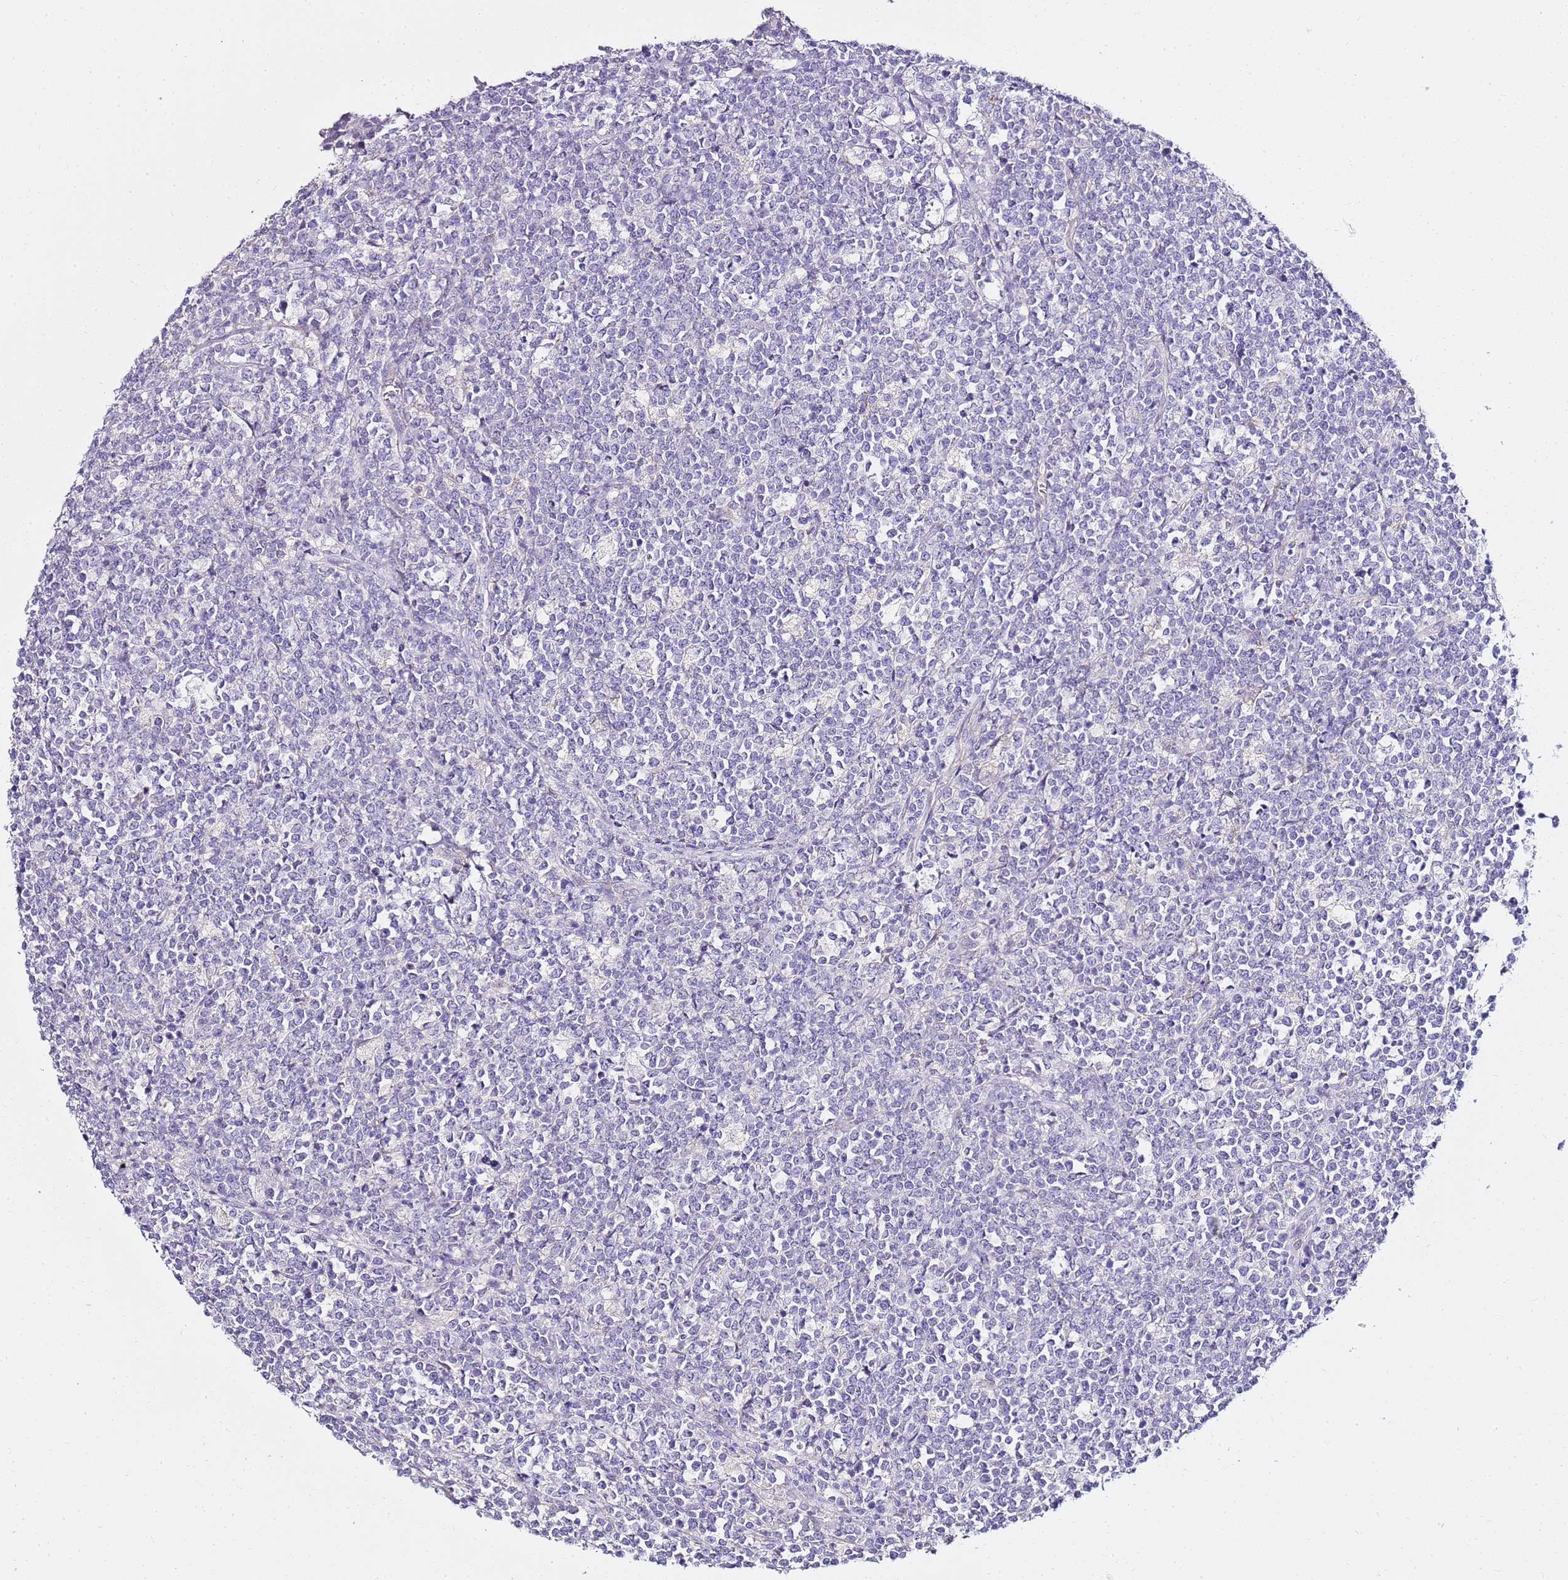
{"staining": {"intensity": "negative", "quantity": "none", "location": "none"}, "tissue": "lymphoma", "cell_type": "Tumor cells", "image_type": "cancer", "snomed": [{"axis": "morphology", "description": "Malignant lymphoma, non-Hodgkin's type, High grade"}, {"axis": "topography", "description": "Small intestine"}], "caption": "High magnification brightfield microscopy of high-grade malignant lymphoma, non-Hodgkin's type stained with DAB (3,3'-diaminobenzidine) (brown) and counterstained with hematoxylin (blue): tumor cells show no significant positivity.", "gene": "MYBPC3", "patient": {"sex": "male", "age": 8}}